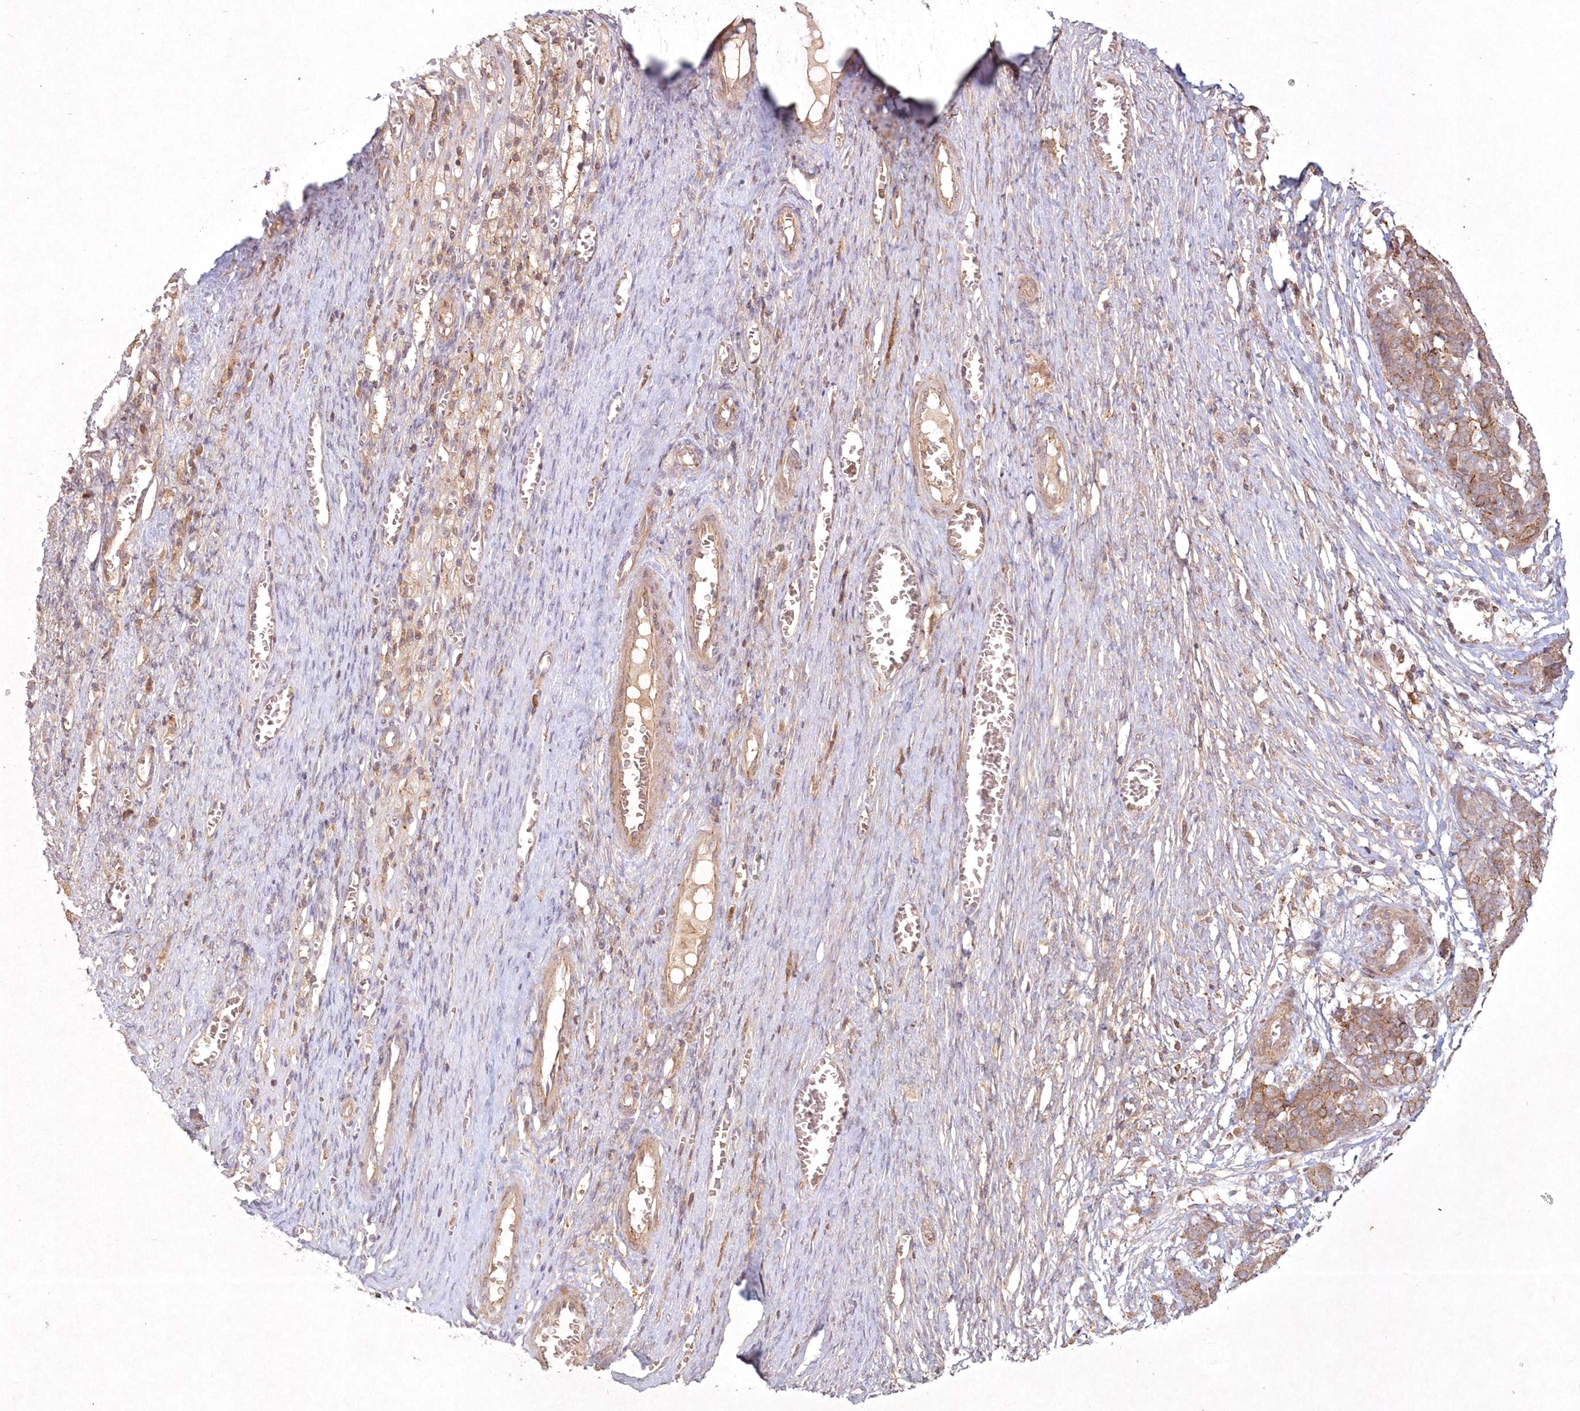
{"staining": {"intensity": "moderate", "quantity": ">75%", "location": "cytoplasmic/membranous"}, "tissue": "ovarian cancer", "cell_type": "Tumor cells", "image_type": "cancer", "snomed": [{"axis": "morphology", "description": "Cystadenocarcinoma, serous, NOS"}, {"axis": "topography", "description": "Ovary"}], "caption": "A brown stain highlights moderate cytoplasmic/membranous staining of a protein in human ovarian serous cystadenocarcinoma tumor cells.", "gene": "TOGARAM2", "patient": {"sex": "female", "age": 44}}